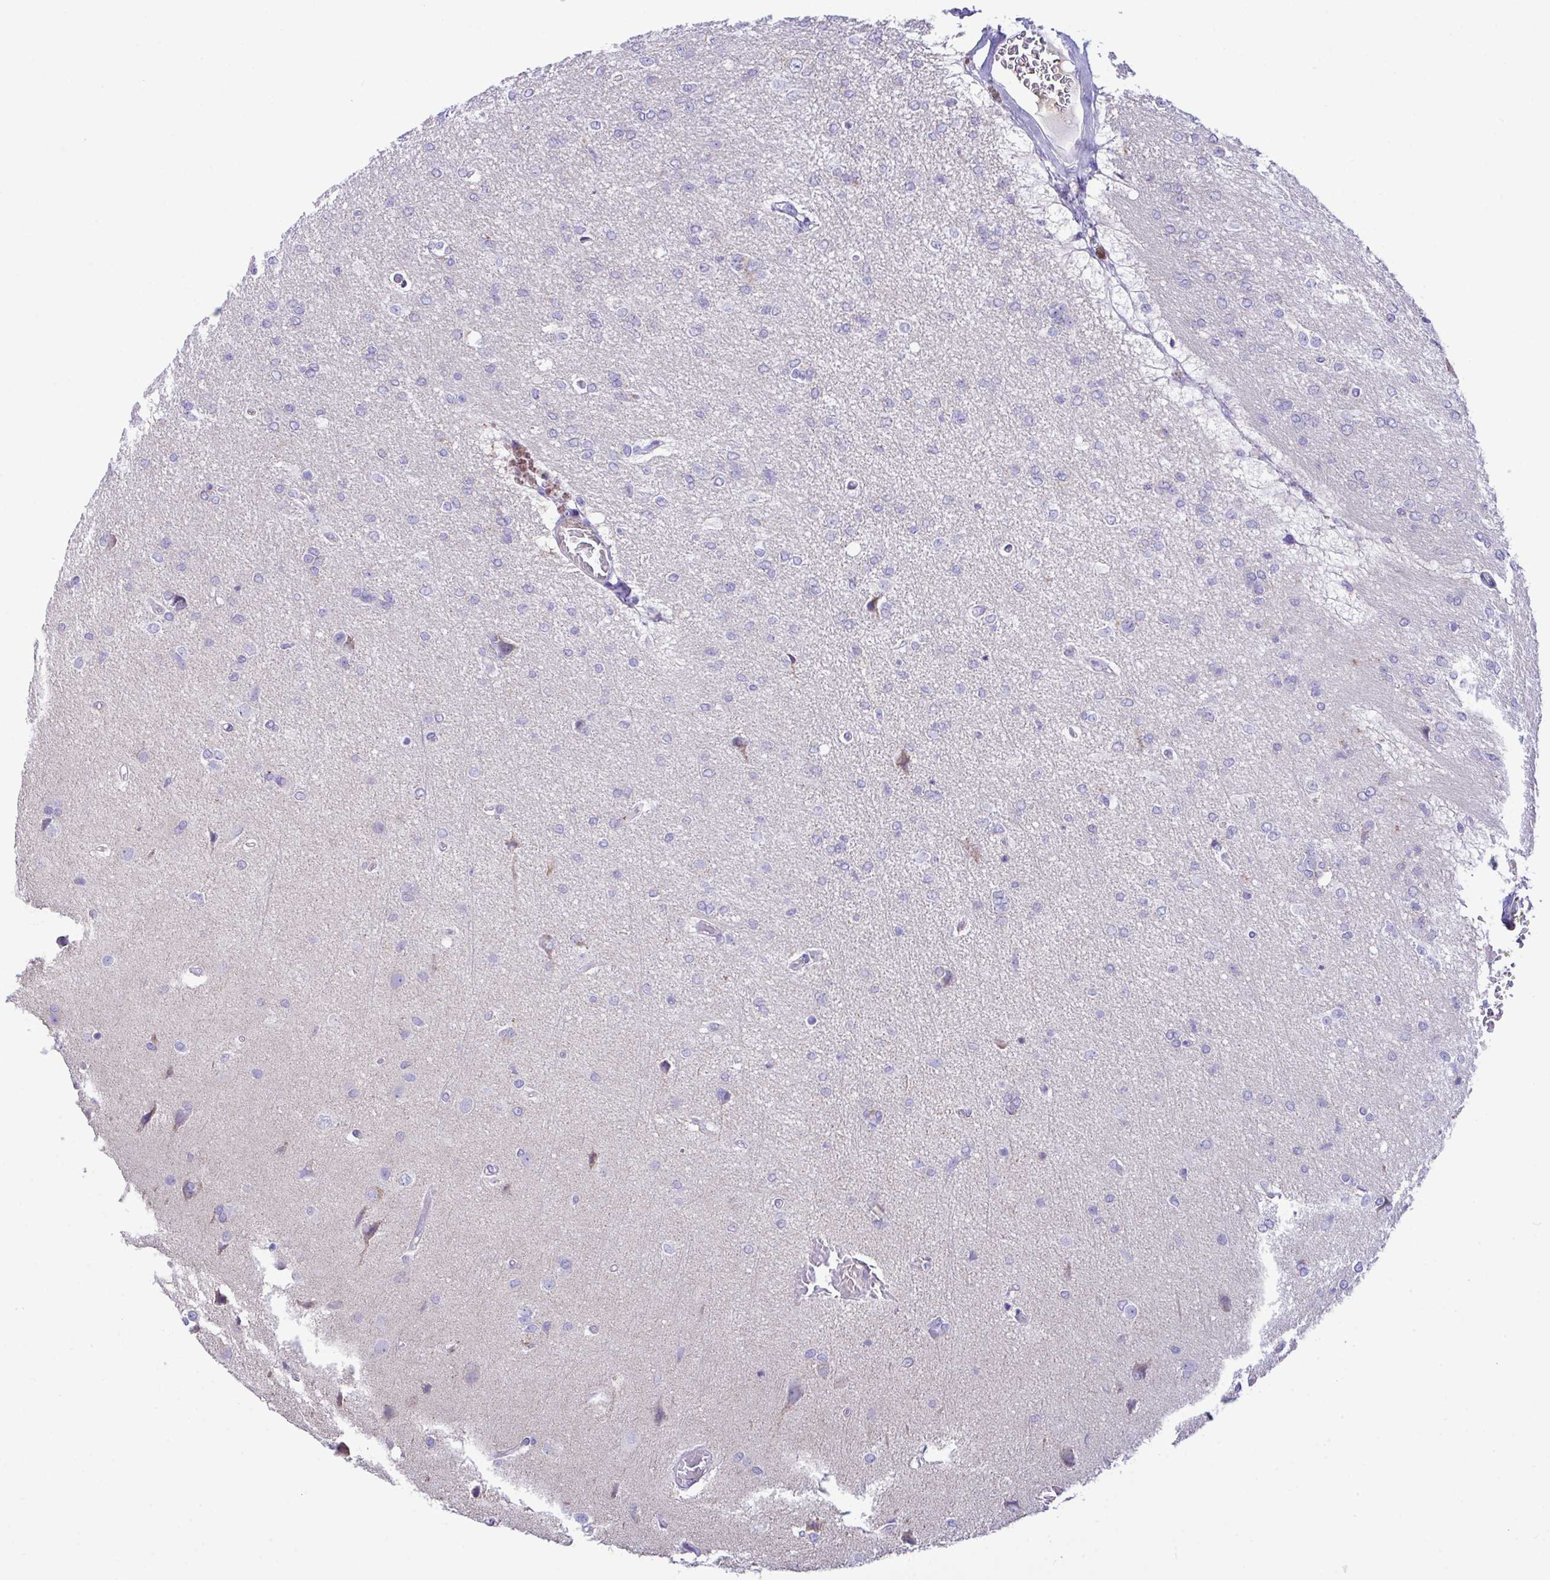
{"staining": {"intensity": "negative", "quantity": "none", "location": "none"}, "tissue": "glioma", "cell_type": "Tumor cells", "image_type": "cancer", "snomed": [{"axis": "morphology", "description": "Glioma, malignant, Low grade"}, {"axis": "topography", "description": "Brain"}], "caption": "This is a image of immunohistochemistry staining of glioma, which shows no positivity in tumor cells.", "gene": "NLRP8", "patient": {"sex": "male", "age": 26}}